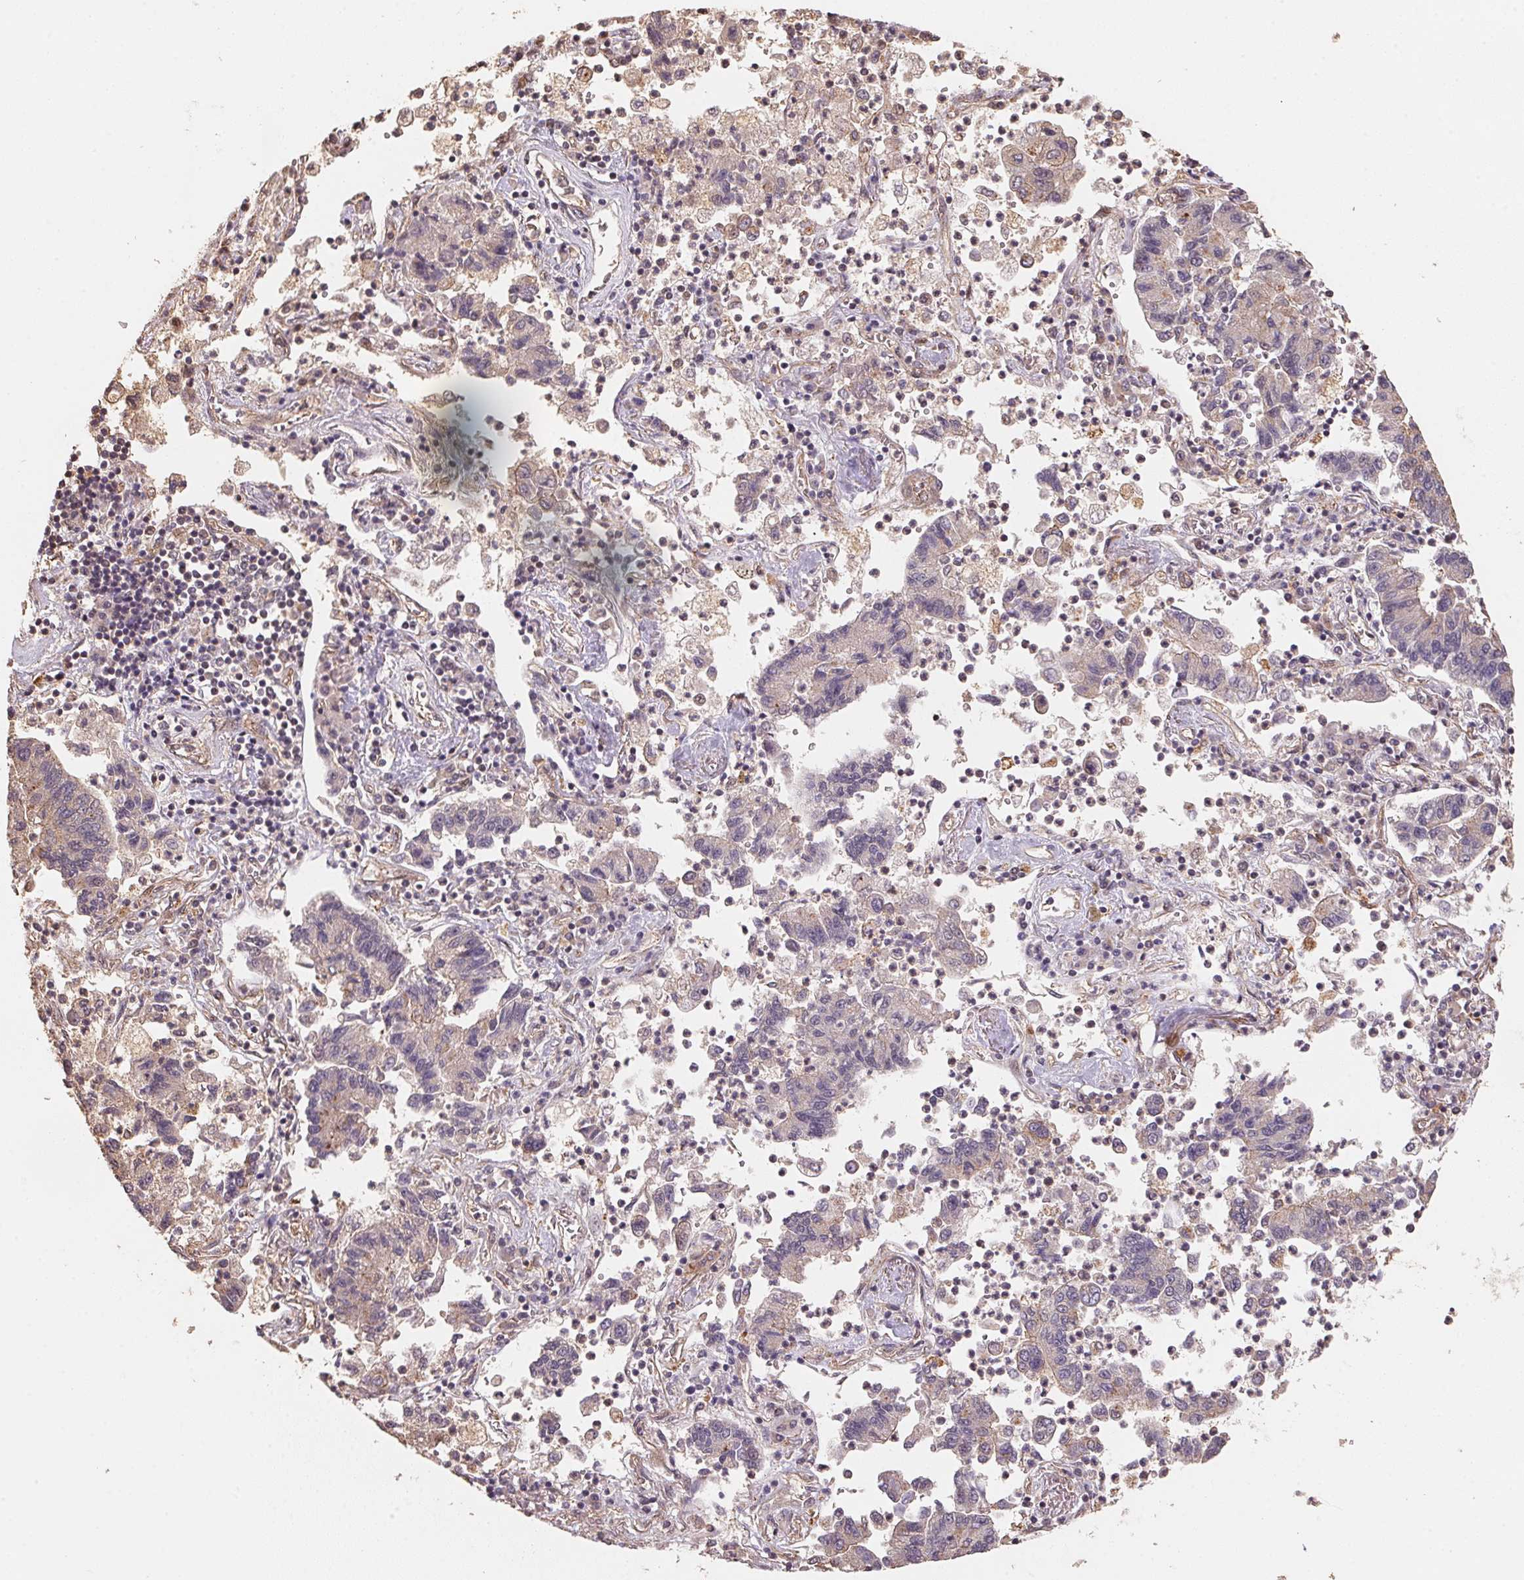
{"staining": {"intensity": "weak", "quantity": "<25%", "location": "cytoplasmic/membranous"}, "tissue": "lung cancer", "cell_type": "Tumor cells", "image_type": "cancer", "snomed": [{"axis": "morphology", "description": "Adenocarcinoma, NOS"}, {"axis": "topography", "description": "Lung"}], "caption": "This image is of adenocarcinoma (lung) stained with immunohistochemistry to label a protein in brown with the nuclei are counter-stained blue. There is no positivity in tumor cells.", "gene": "TMEM222", "patient": {"sex": "female", "age": 57}}